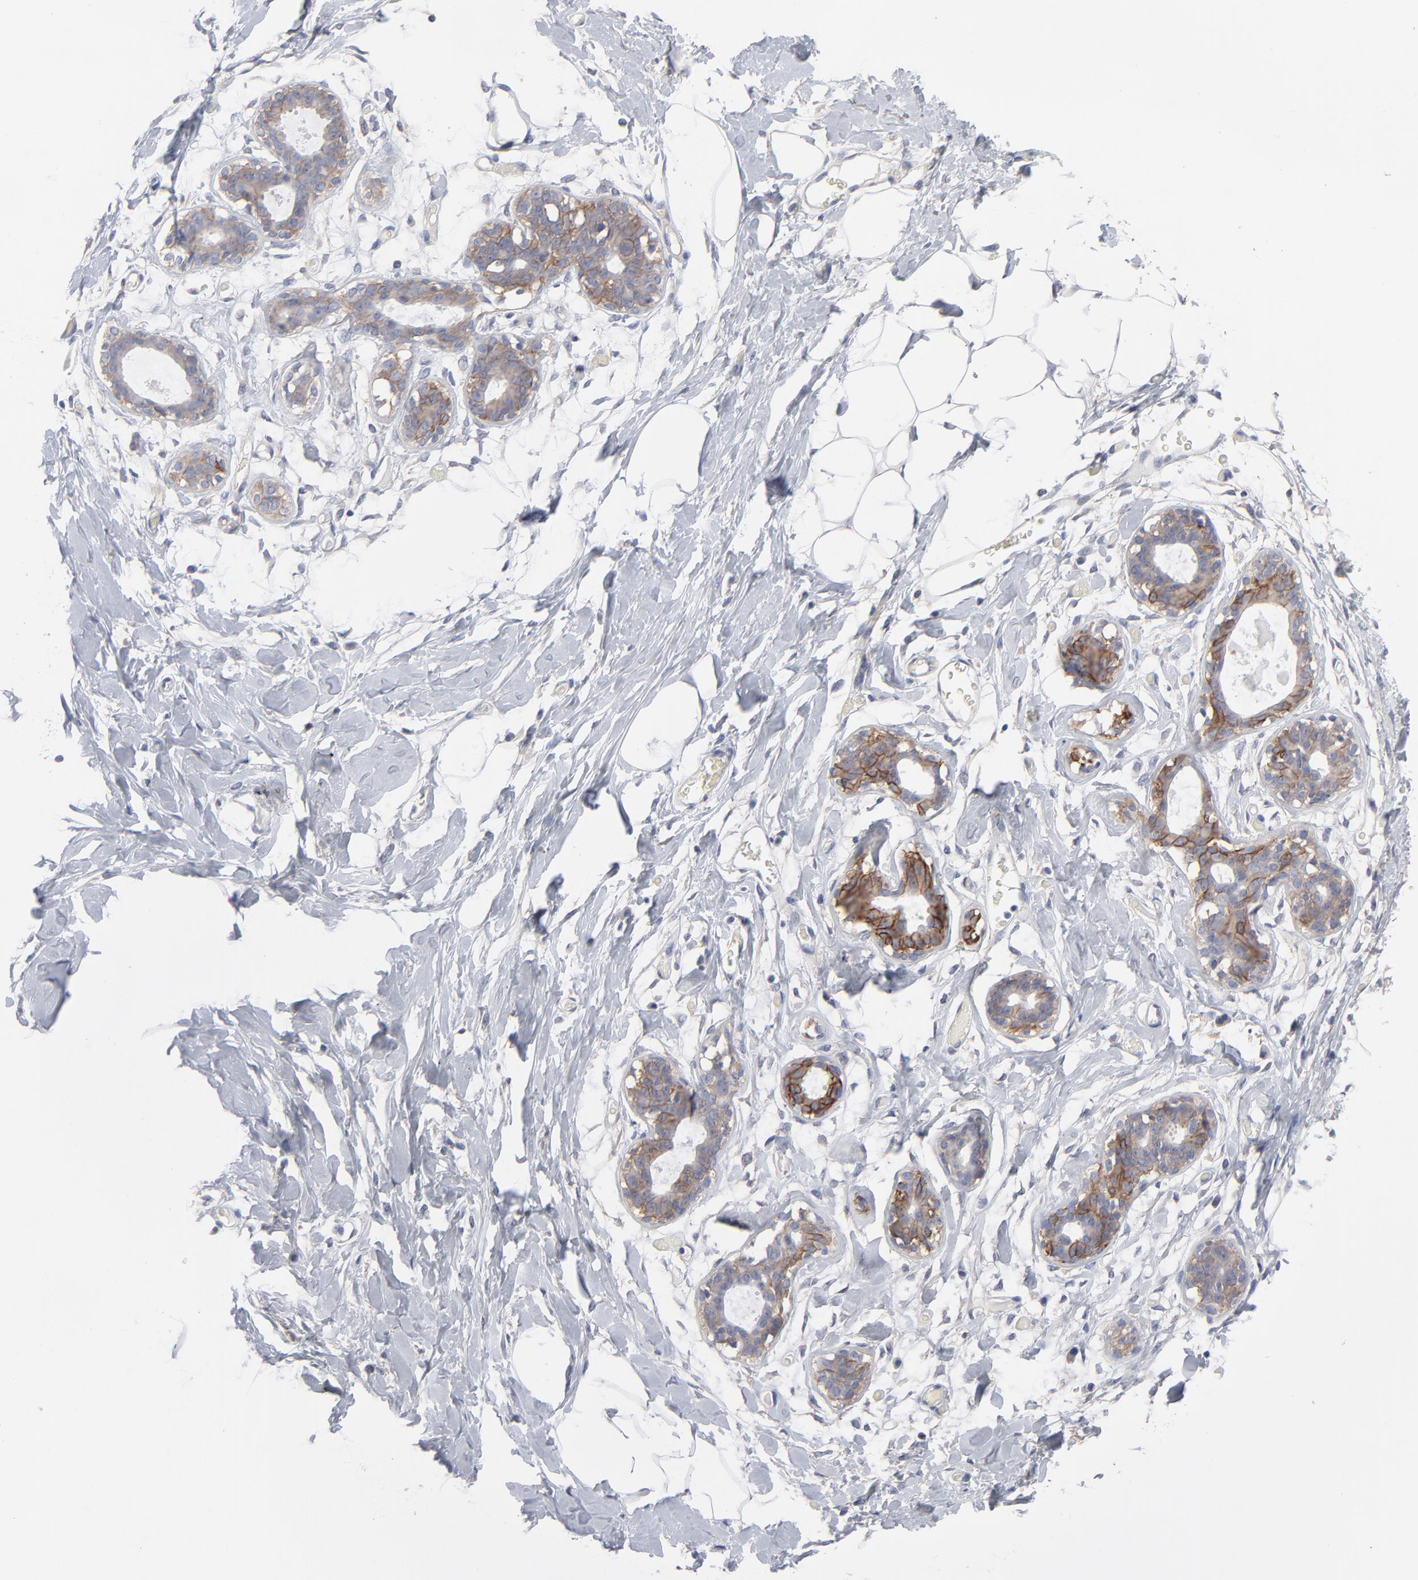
{"staining": {"intensity": "negative", "quantity": "none", "location": "none"}, "tissue": "breast", "cell_type": "Adipocytes", "image_type": "normal", "snomed": [{"axis": "morphology", "description": "Normal tissue, NOS"}, {"axis": "topography", "description": "Breast"}, {"axis": "topography", "description": "Adipose tissue"}], "caption": "High power microscopy micrograph of an immunohistochemistry (IHC) image of normal breast, revealing no significant positivity in adipocytes.", "gene": "SLC16A1", "patient": {"sex": "female", "age": 25}}